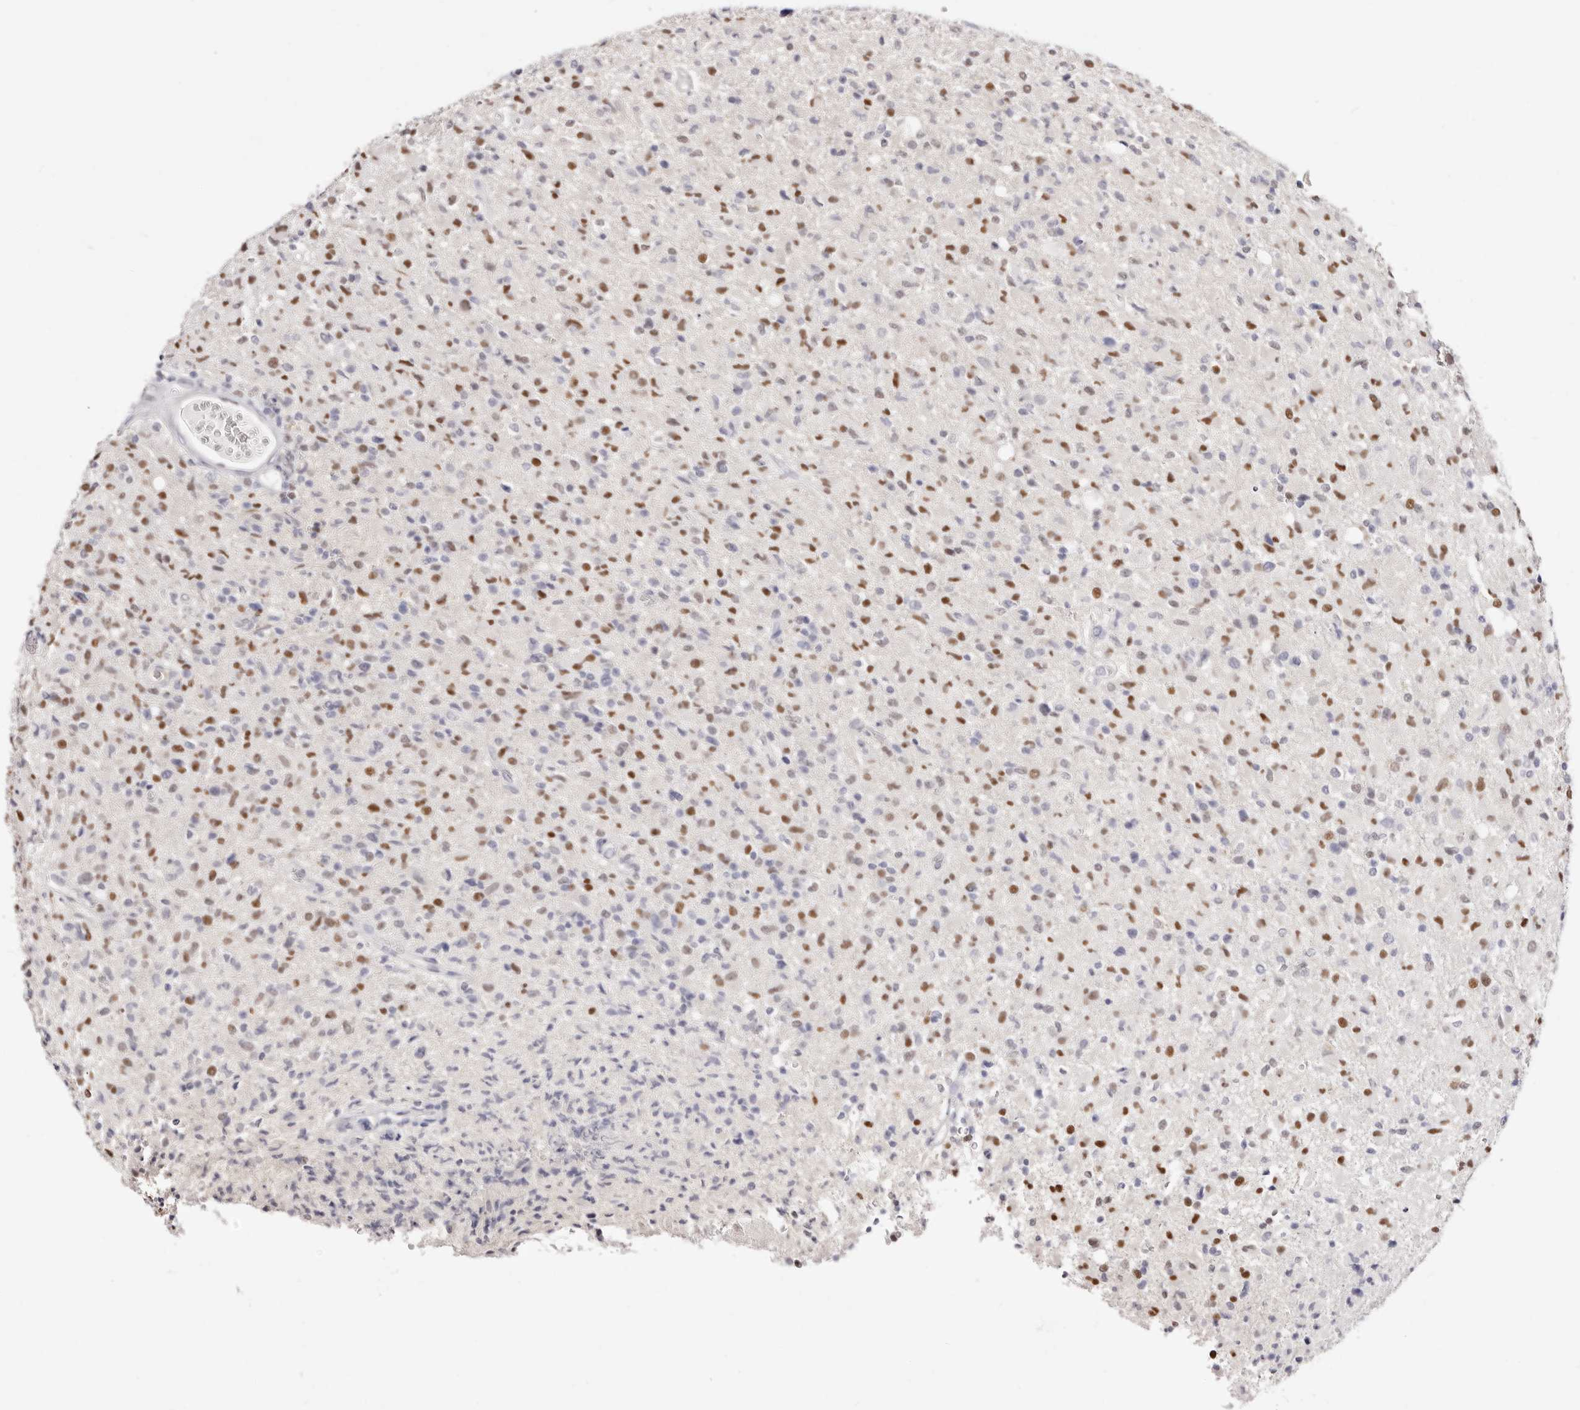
{"staining": {"intensity": "moderate", "quantity": "25%-75%", "location": "nuclear"}, "tissue": "glioma", "cell_type": "Tumor cells", "image_type": "cancer", "snomed": [{"axis": "morphology", "description": "Glioma, malignant, High grade"}, {"axis": "topography", "description": "Brain"}], "caption": "Immunohistochemical staining of glioma reveals medium levels of moderate nuclear protein expression in about 25%-75% of tumor cells.", "gene": "TKT", "patient": {"sex": "female", "age": 57}}